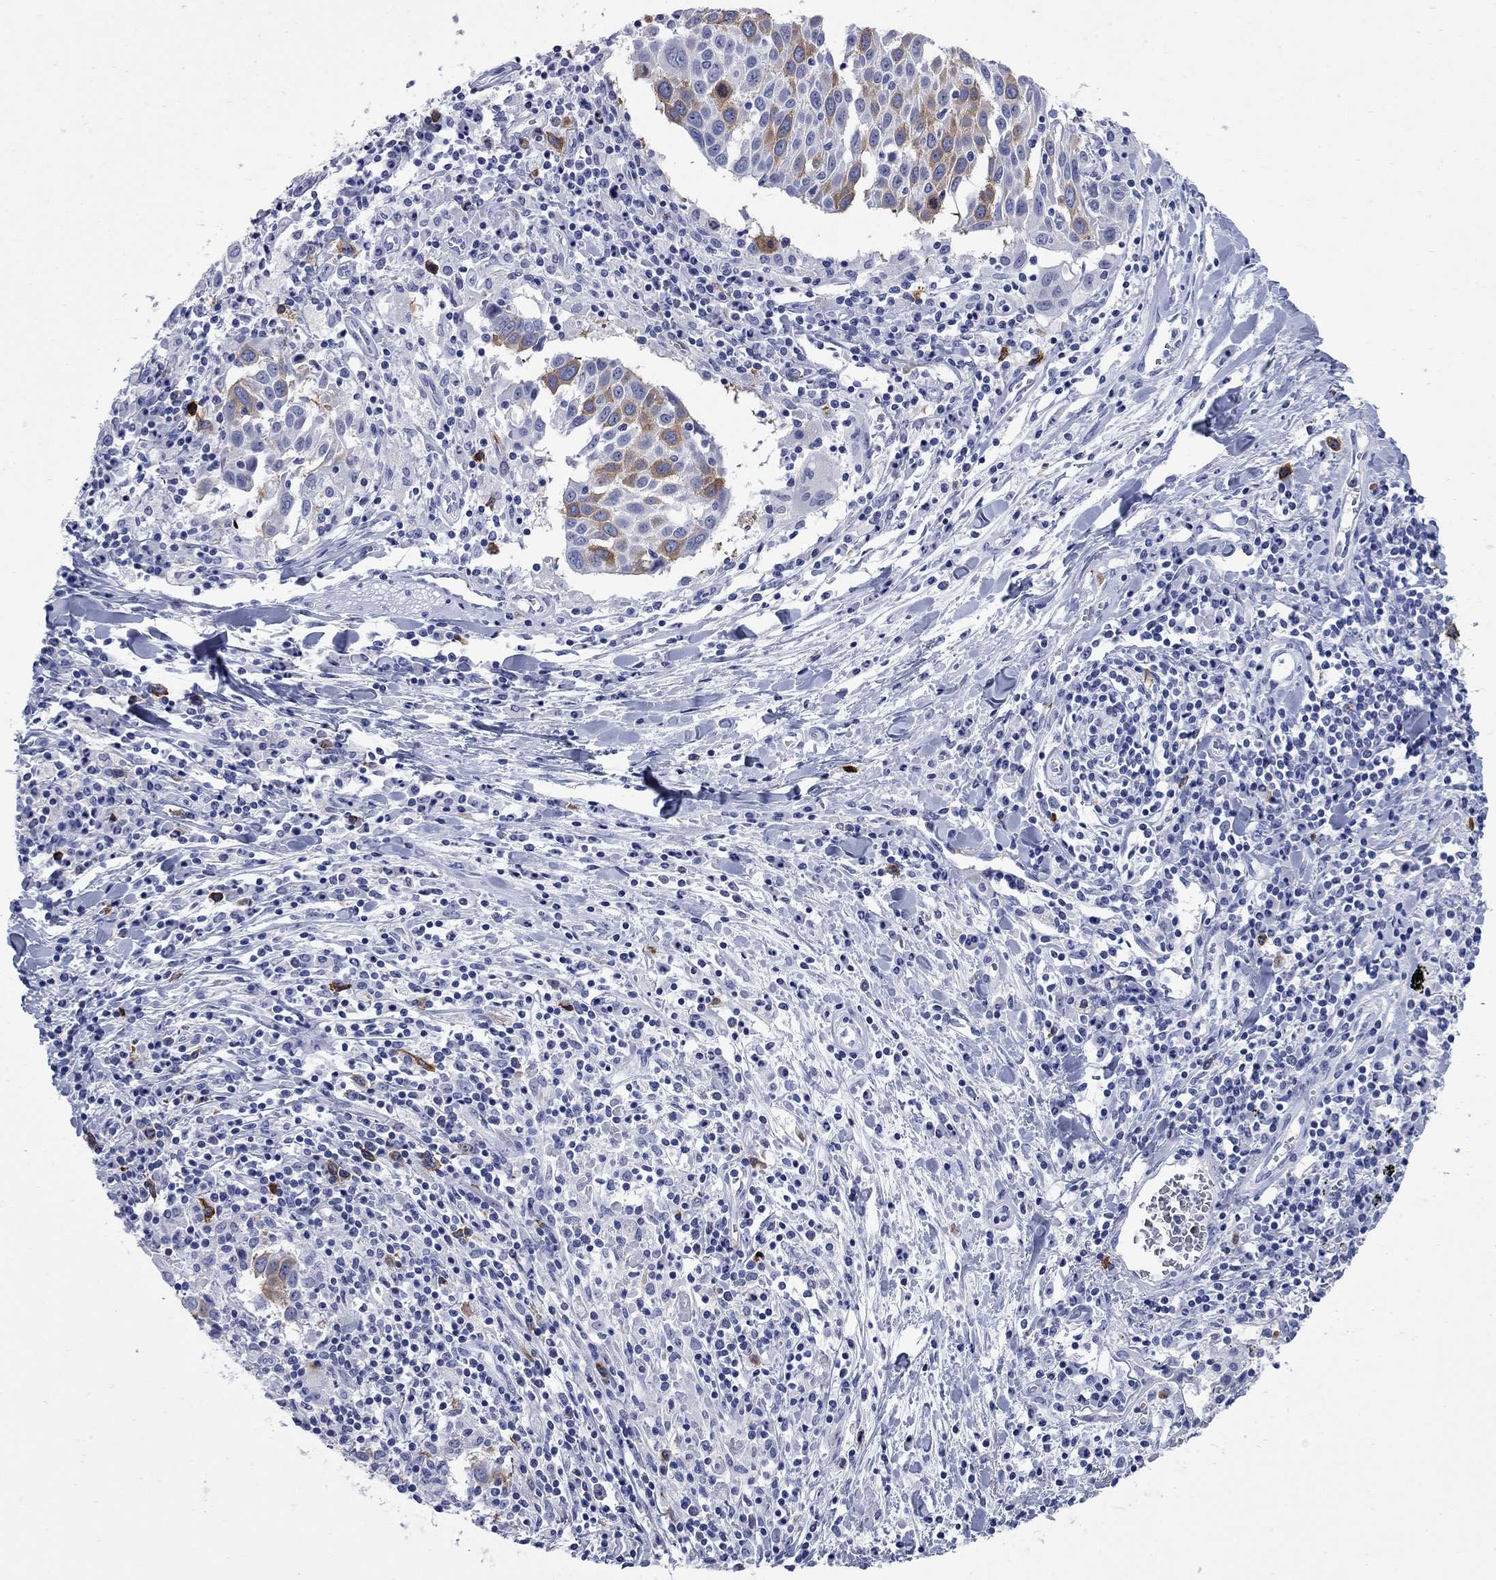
{"staining": {"intensity": "moderate", "quantity": "25%-75%", "location": "cytoplasmic/membranous"}, "tissue": "lung cancer", "cell_type": "Tumor cells", "image_type": "cancer", "snomed": [{"axis": "morphology", "description": "Squamous cell carcinoma, NOS"}, {"axis": "topography", "description": "Lung"}], "caption": "Immunohistochemistry (IHC) photomicrograph of neoplastic tissue: lung cancer stained using immunohistochemistry (IHC) displays medium levels of moderate protein expression localized specifically in the cytoplasmic/membranous of tumor cells, appearing as a cytoplasmic/membranous brown color.", "gene": "TACC3", "patient": {"sex": "male", "age": 57}}